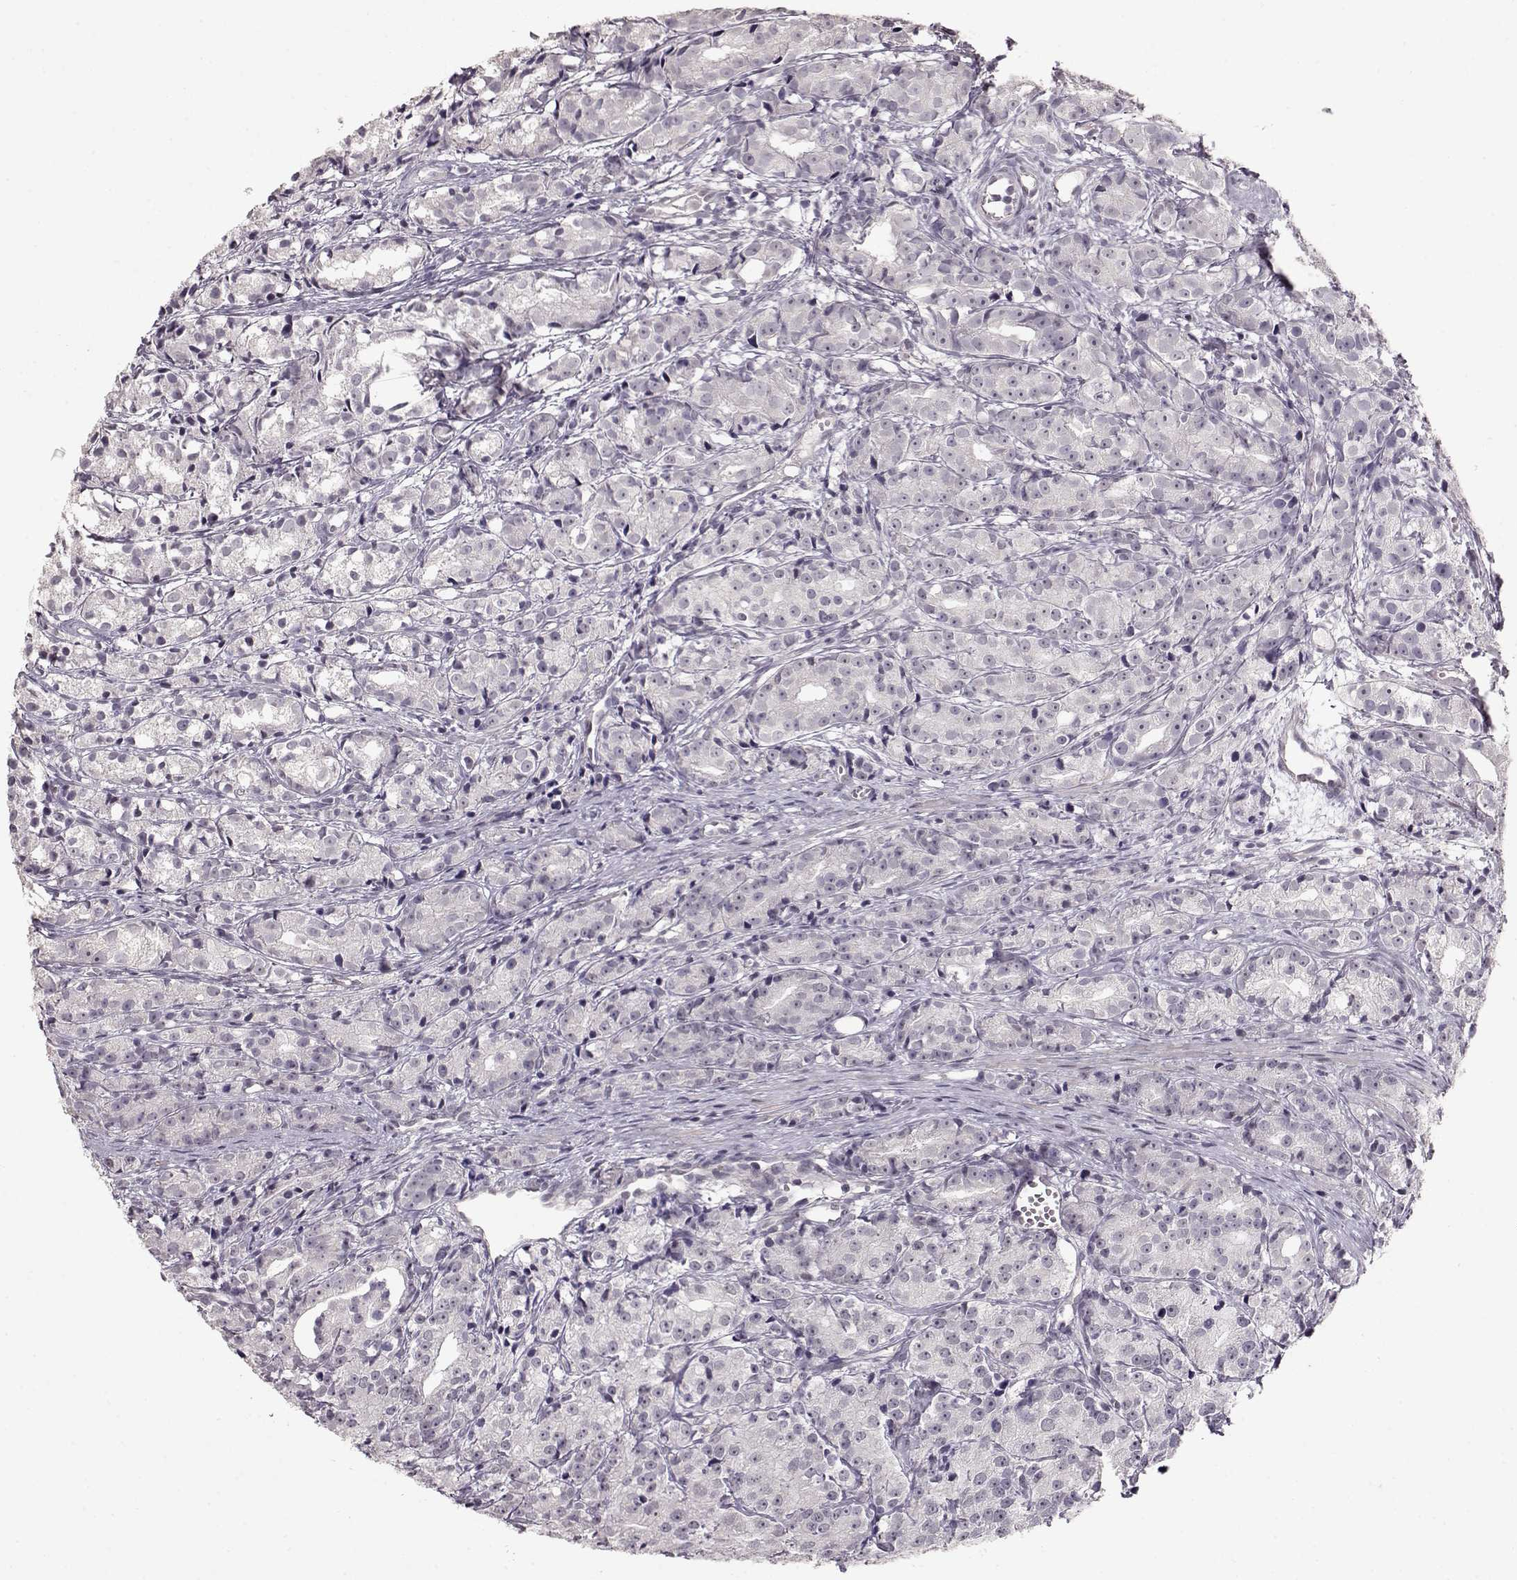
{"staining": {"intensity": "negative", "quantity": "none", "location": "none"}, "tissue": "prostate cancer", "cell_type": "Tumor cells", "image_type": "cancer", "snomed": [{"axis": "morphology", "description": "Adenocarcinoma, Medium grade"}, {"axis": "topography", "description": "Prostate"}], "caption": "Tumor cells are negative for protein expression in human adenocarcinoma (medium-grade) (prostate).", "gene": "PCP4", "patient": {"sex": "male", "age": 74}}